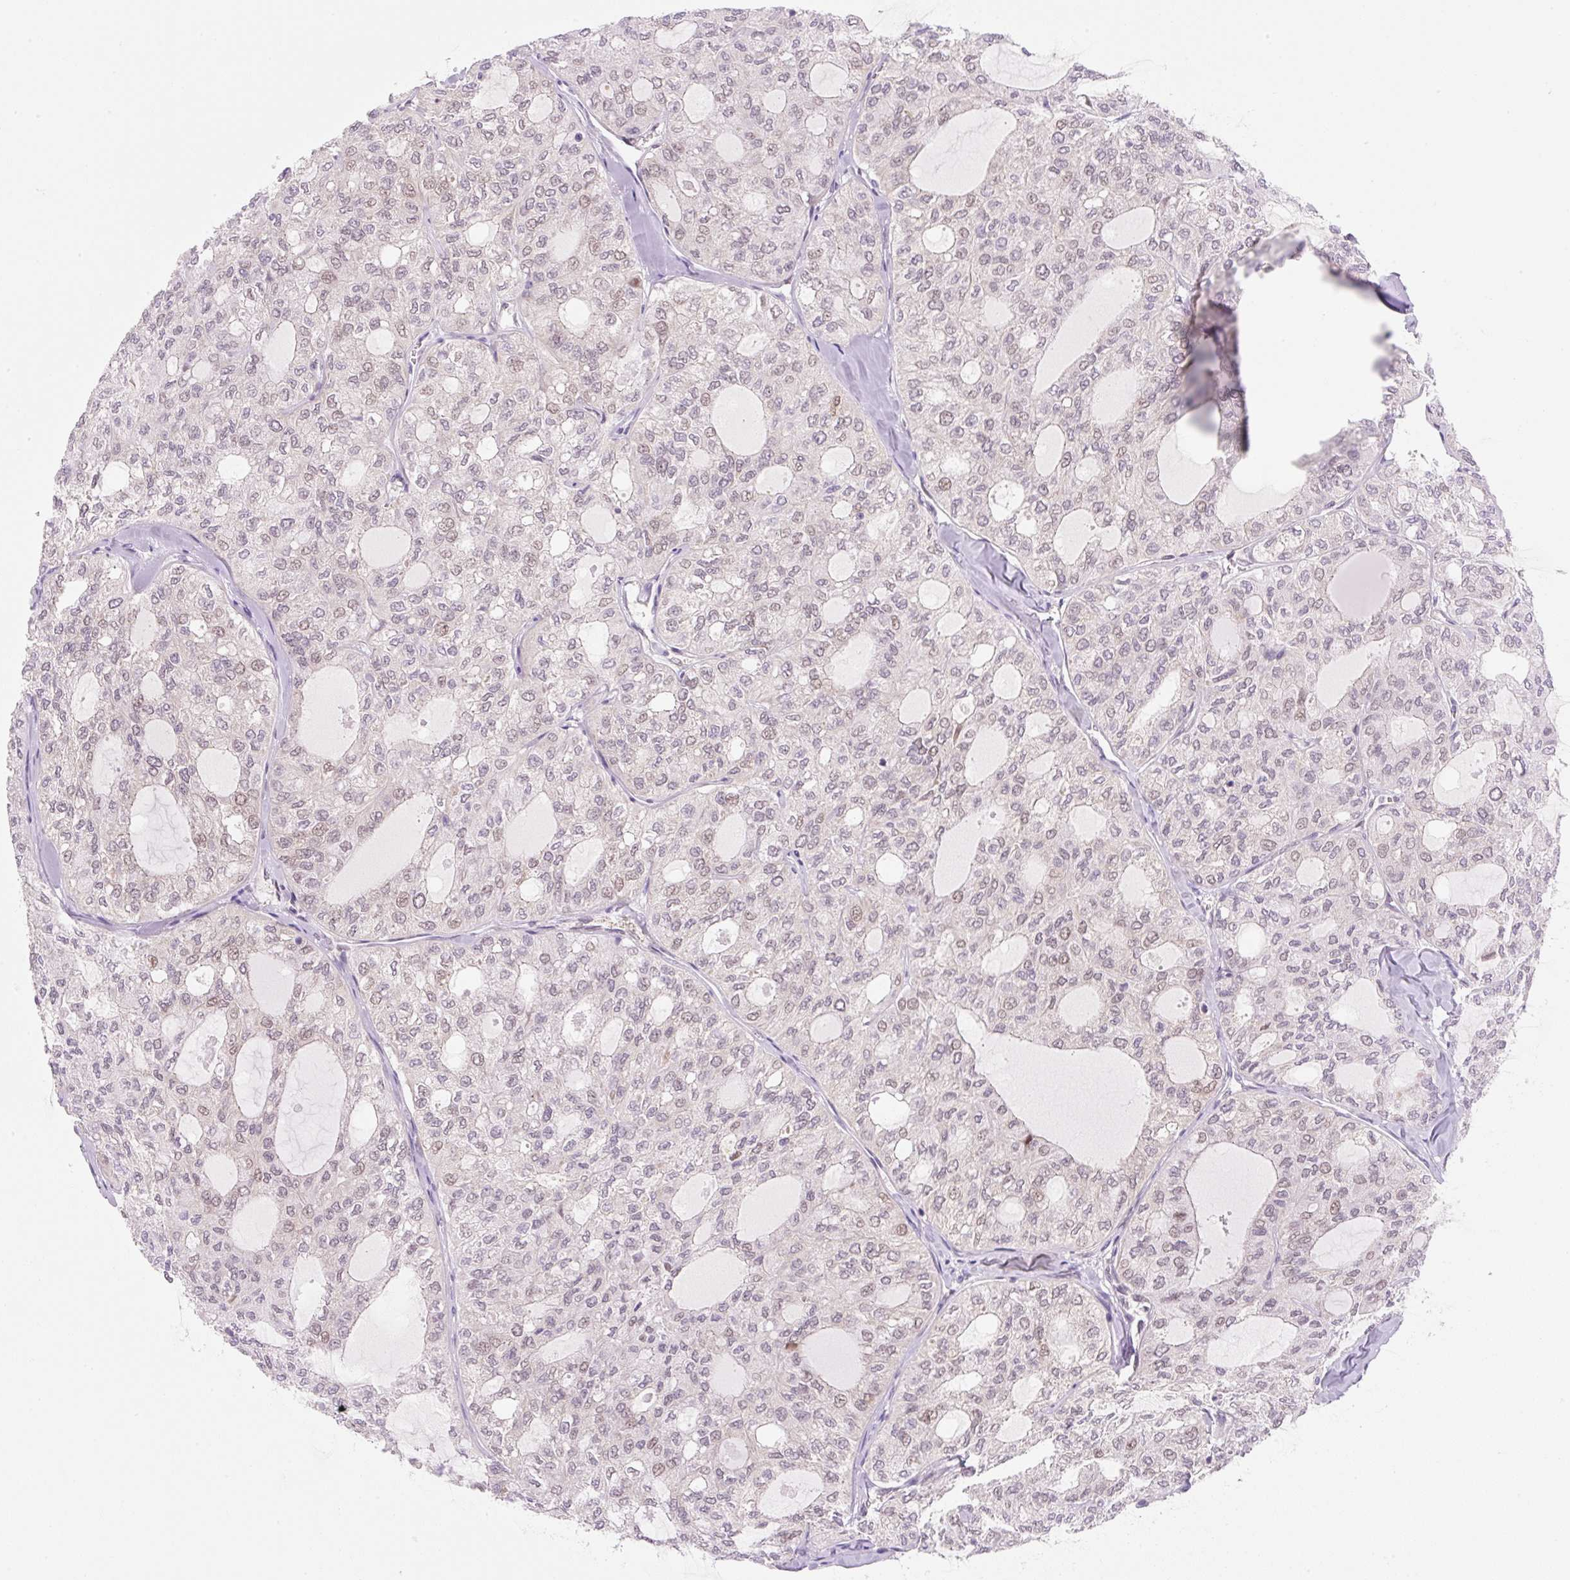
{"staining": {"intensity": "weak", "quantity": "25%-75%", "location": "nuclear"}, "tissue": "thyroid cancer", "cell_type": "Tumor cells", "image_type": "cancer", "snomed": [{"axis": "morphology", "description": "Follicular adenoma carcinoma, NOS"}, {"axis": "topography", "description": "Thyroid gland"}], "caption": "Human thyroid cancer stained with a protein marker displays weak staining in tumor cells.", "gene": "SYNE3", "patient": {"sex": "male", "age": 75}}